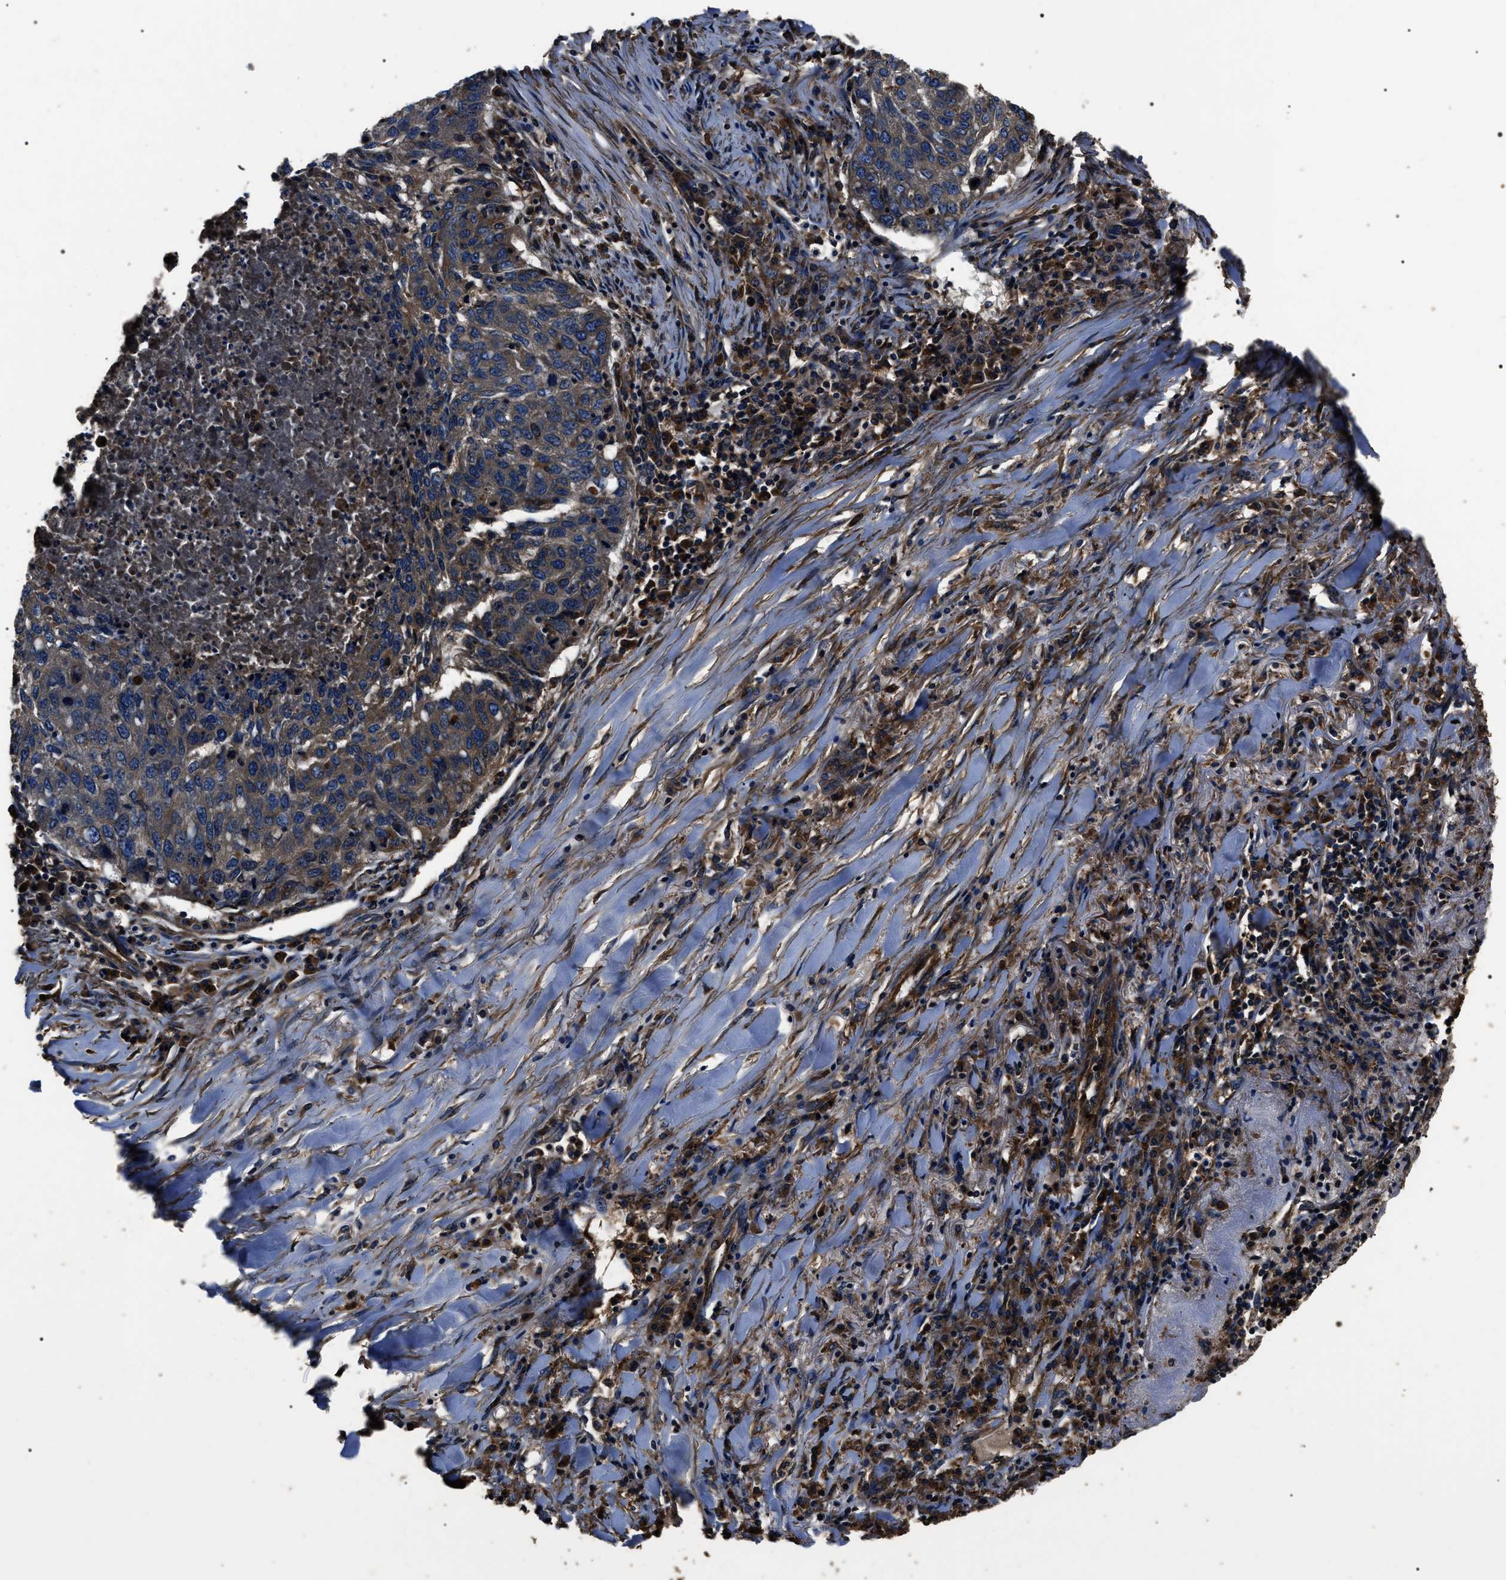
{"staining": {"intensity": "weak", "quantity": "25%-75%", "location": "cytoplasmic/membranous"}, "tissue": "lung cancer", "cell_type": "Tumor cells", "image_type": "cancer", "snomed": [{"axis": "morphology", "description": "Squamous cell carcinoma, NOS"}, {"axis": "topography", "description": "Lung"}], "caption": "Weak cytoplasmic/membranous protein staining is present in approximately 25%-75% of tumor cells in lung squamous cell carcinoma. The protein of interest is shown in brown color, while the nuclei are stained blue.", "gene": "HSCB", "patient": {"sex": "female", "age": 63}}